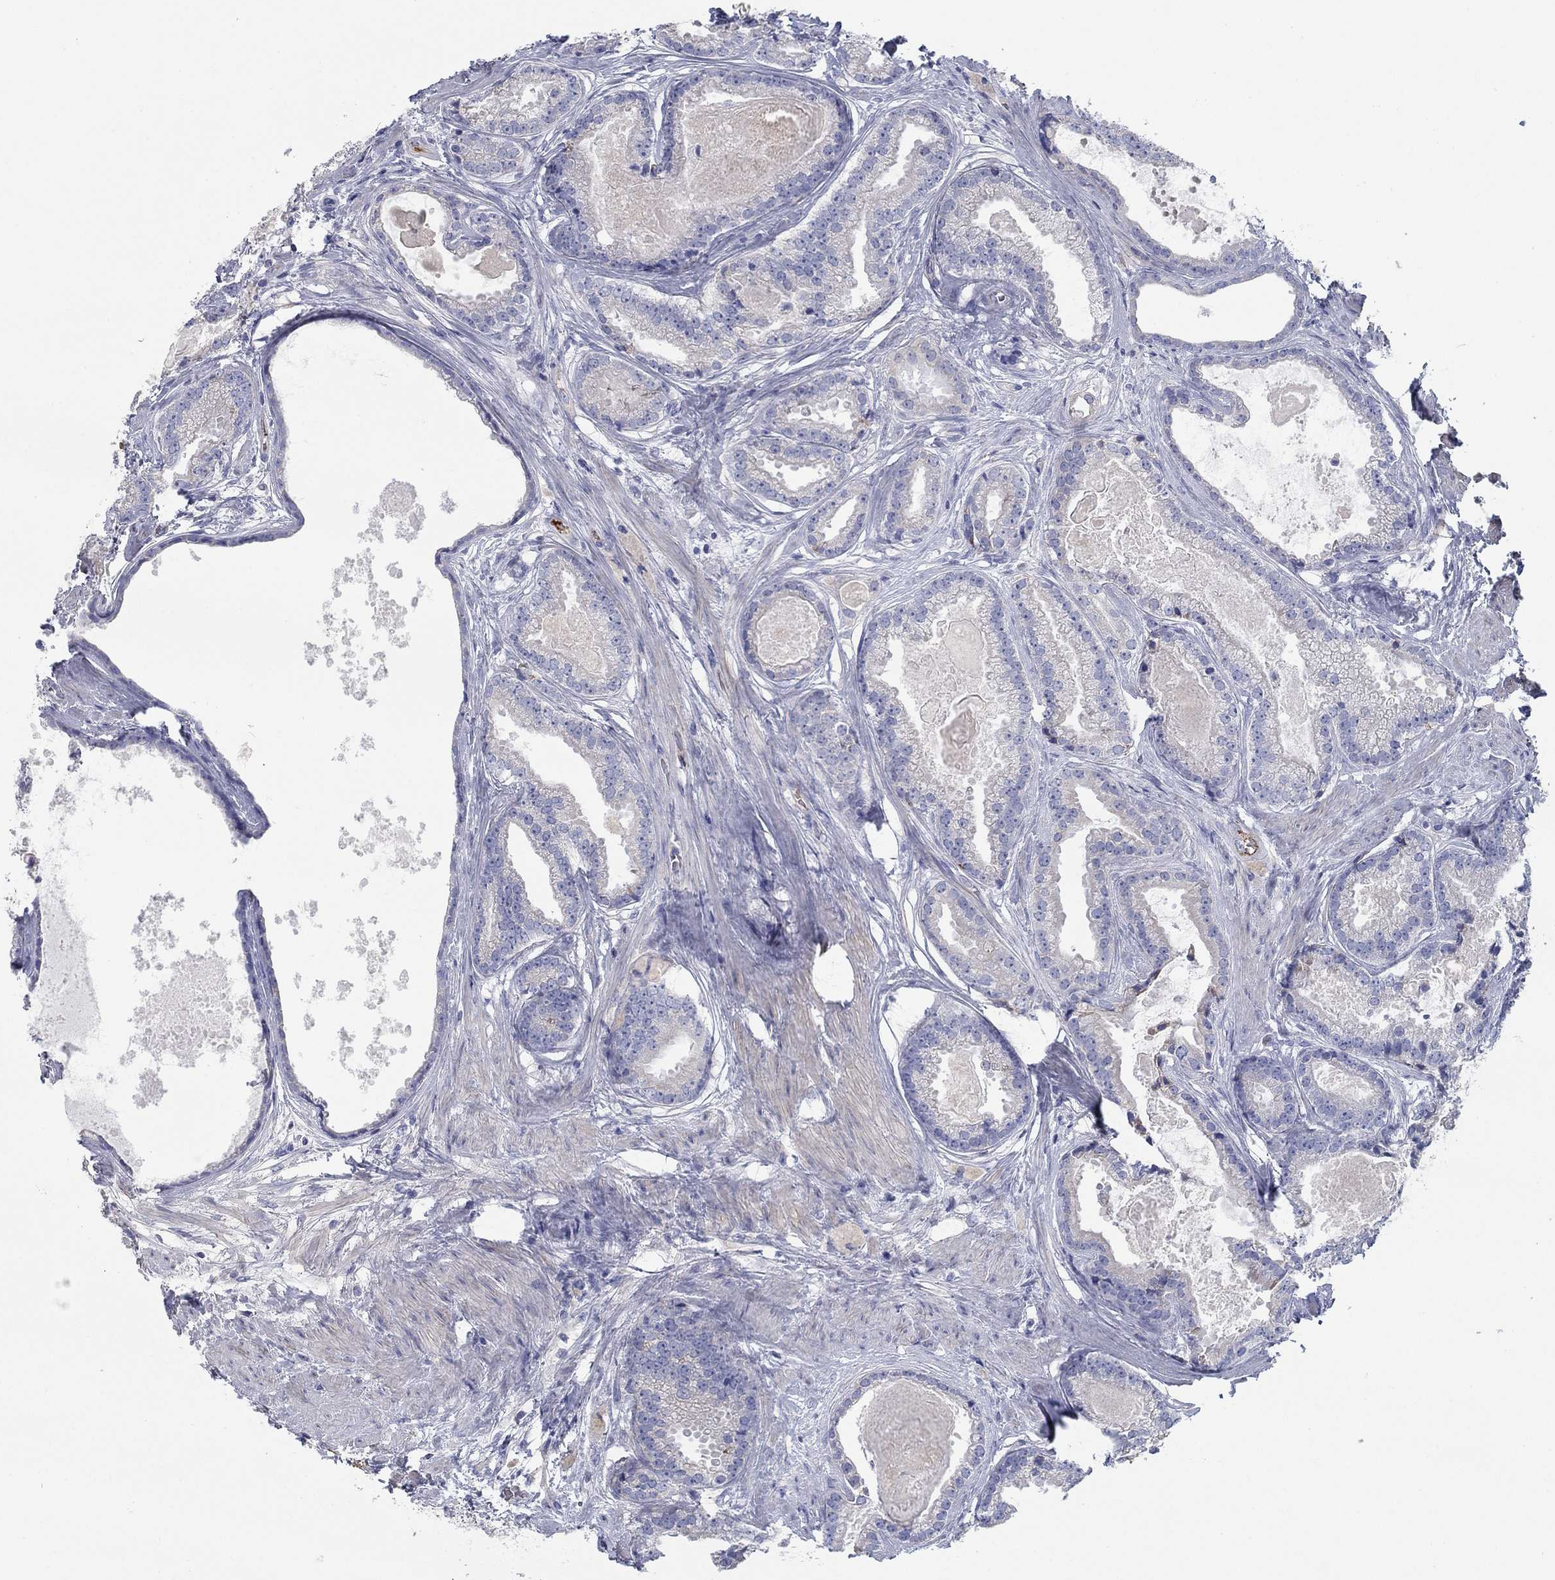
{"staining": {"intensity": "negative", "quantity": "none", "location": "none"}, "tissue": "prostate cancer", "cell_type": "Tumor cells", "image_type": "cancer", "snomed": [{"axis": "morphology", "description": "Adenocarcinoma, NOS"}, {"axis": "morphology", "description": "Adenocarcinoma, High grade"}, {"axis": "topography", "description": "Prostate"}], "caption": "Immunohistochemistry micrograph of neoplastic tissue: prostate adenocarcinoma stained with DAB (3,3'-diaminobenzidine) reveals no significant protein staining in tumor cells. Brightfield microscopy of immunohistochemistry (IHC) stained with DAB (3,3'-diaminobenzidine) (brown) and hematoxylin (blue), captured at high magnification.", "gene": "APOC3", "patient": {"sex": "male", "age": 64}}